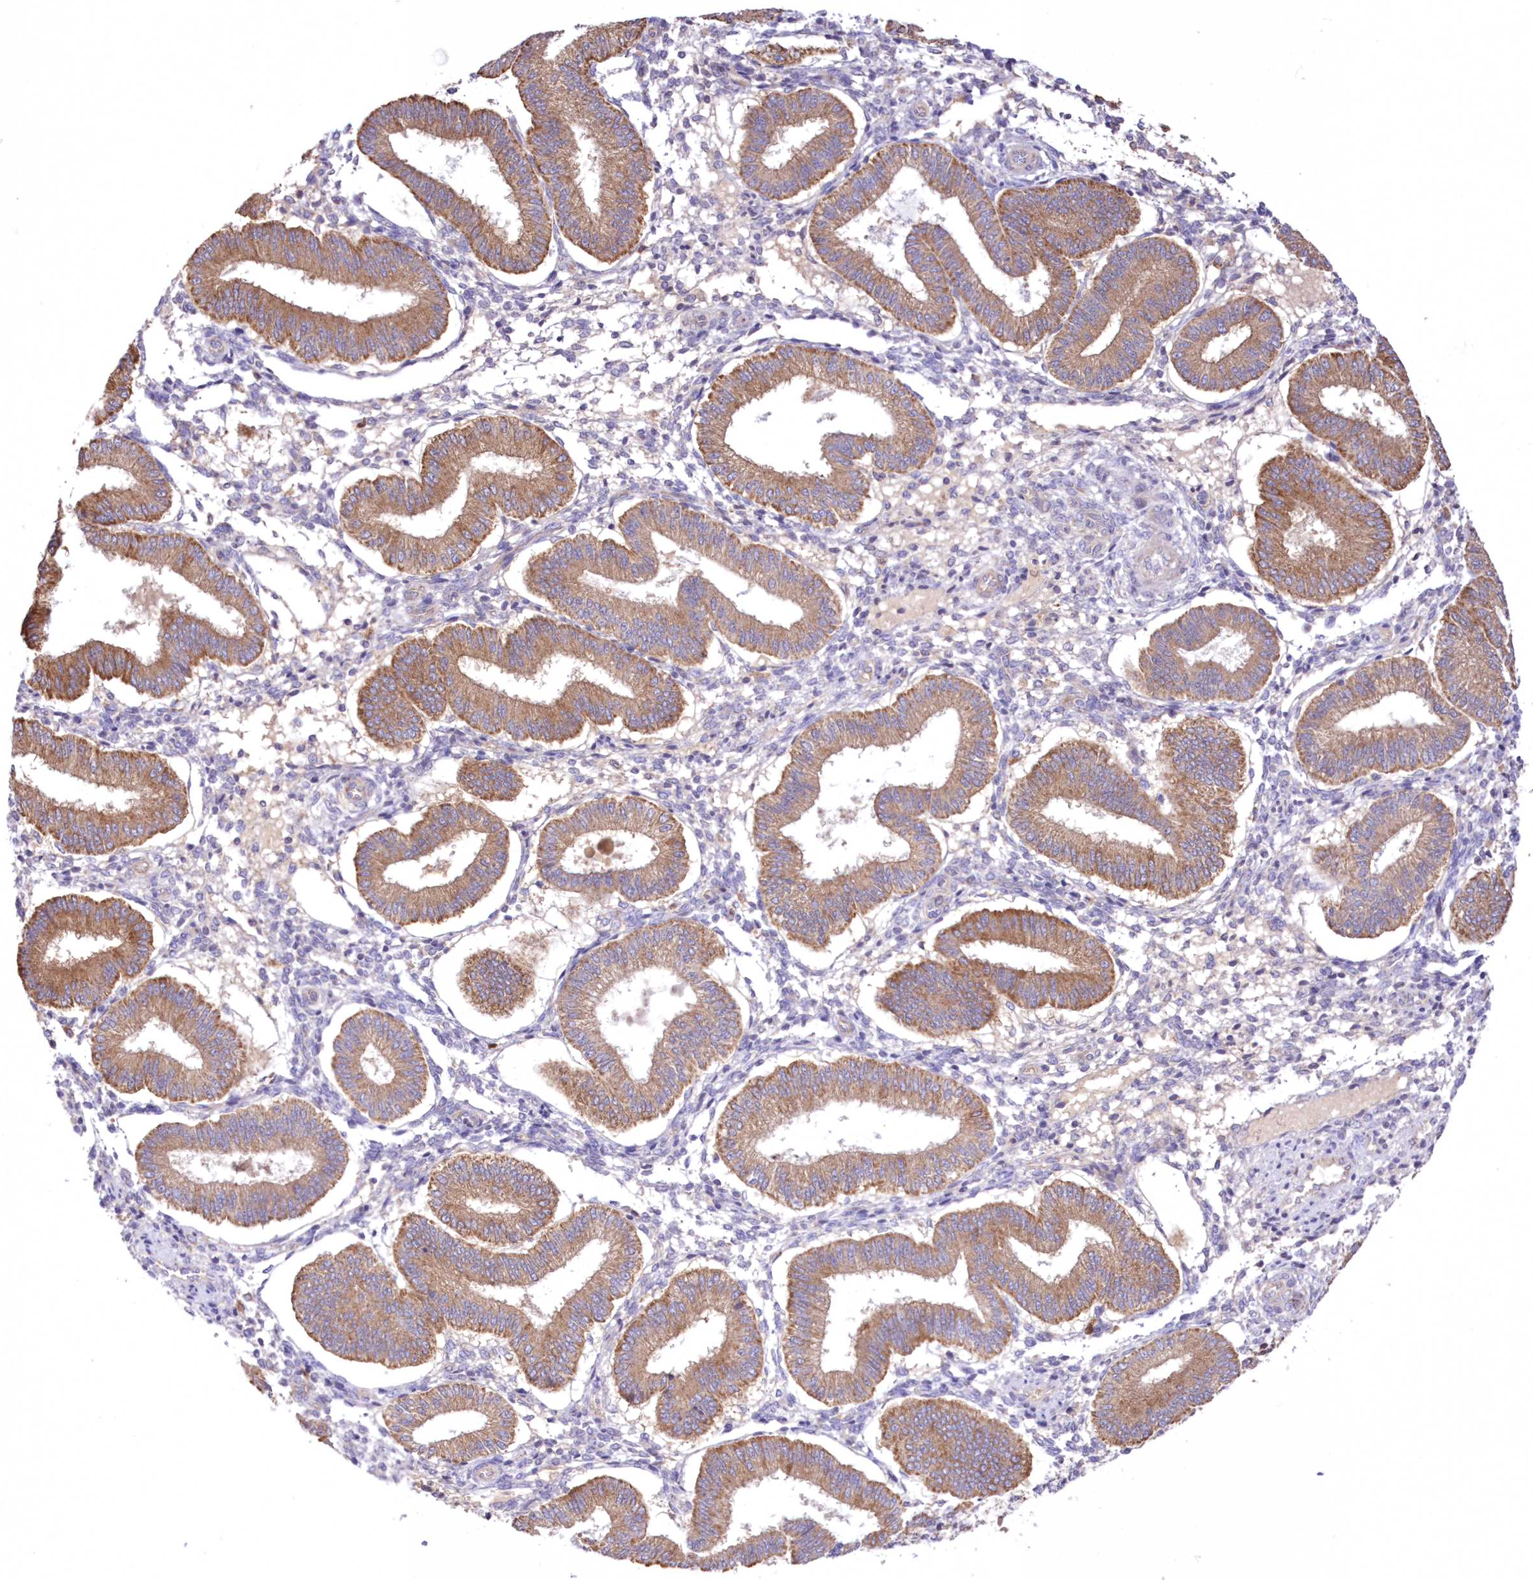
{"staining": {"intensity": "negative", "quantity": "none", "location": "none"}, "tissue": "endometrium", "cell_type": "Cells in endometrial stroma", "image_type": "normal", "snomed": [{"axis": "morphology", "description": "Normal tissue, NOS"}, {"axis": "topography", "description": "Endometrium"}], "caption": "Immunohistochemistry of unremarkable human endometrium reveals no expression in cells in endometrial stroma. (DAB immunohistochemistry (IHC) with hematoxylin counter stain).", "gene": "FCHO2", "patient": {"sex": "female", "age": 39}}